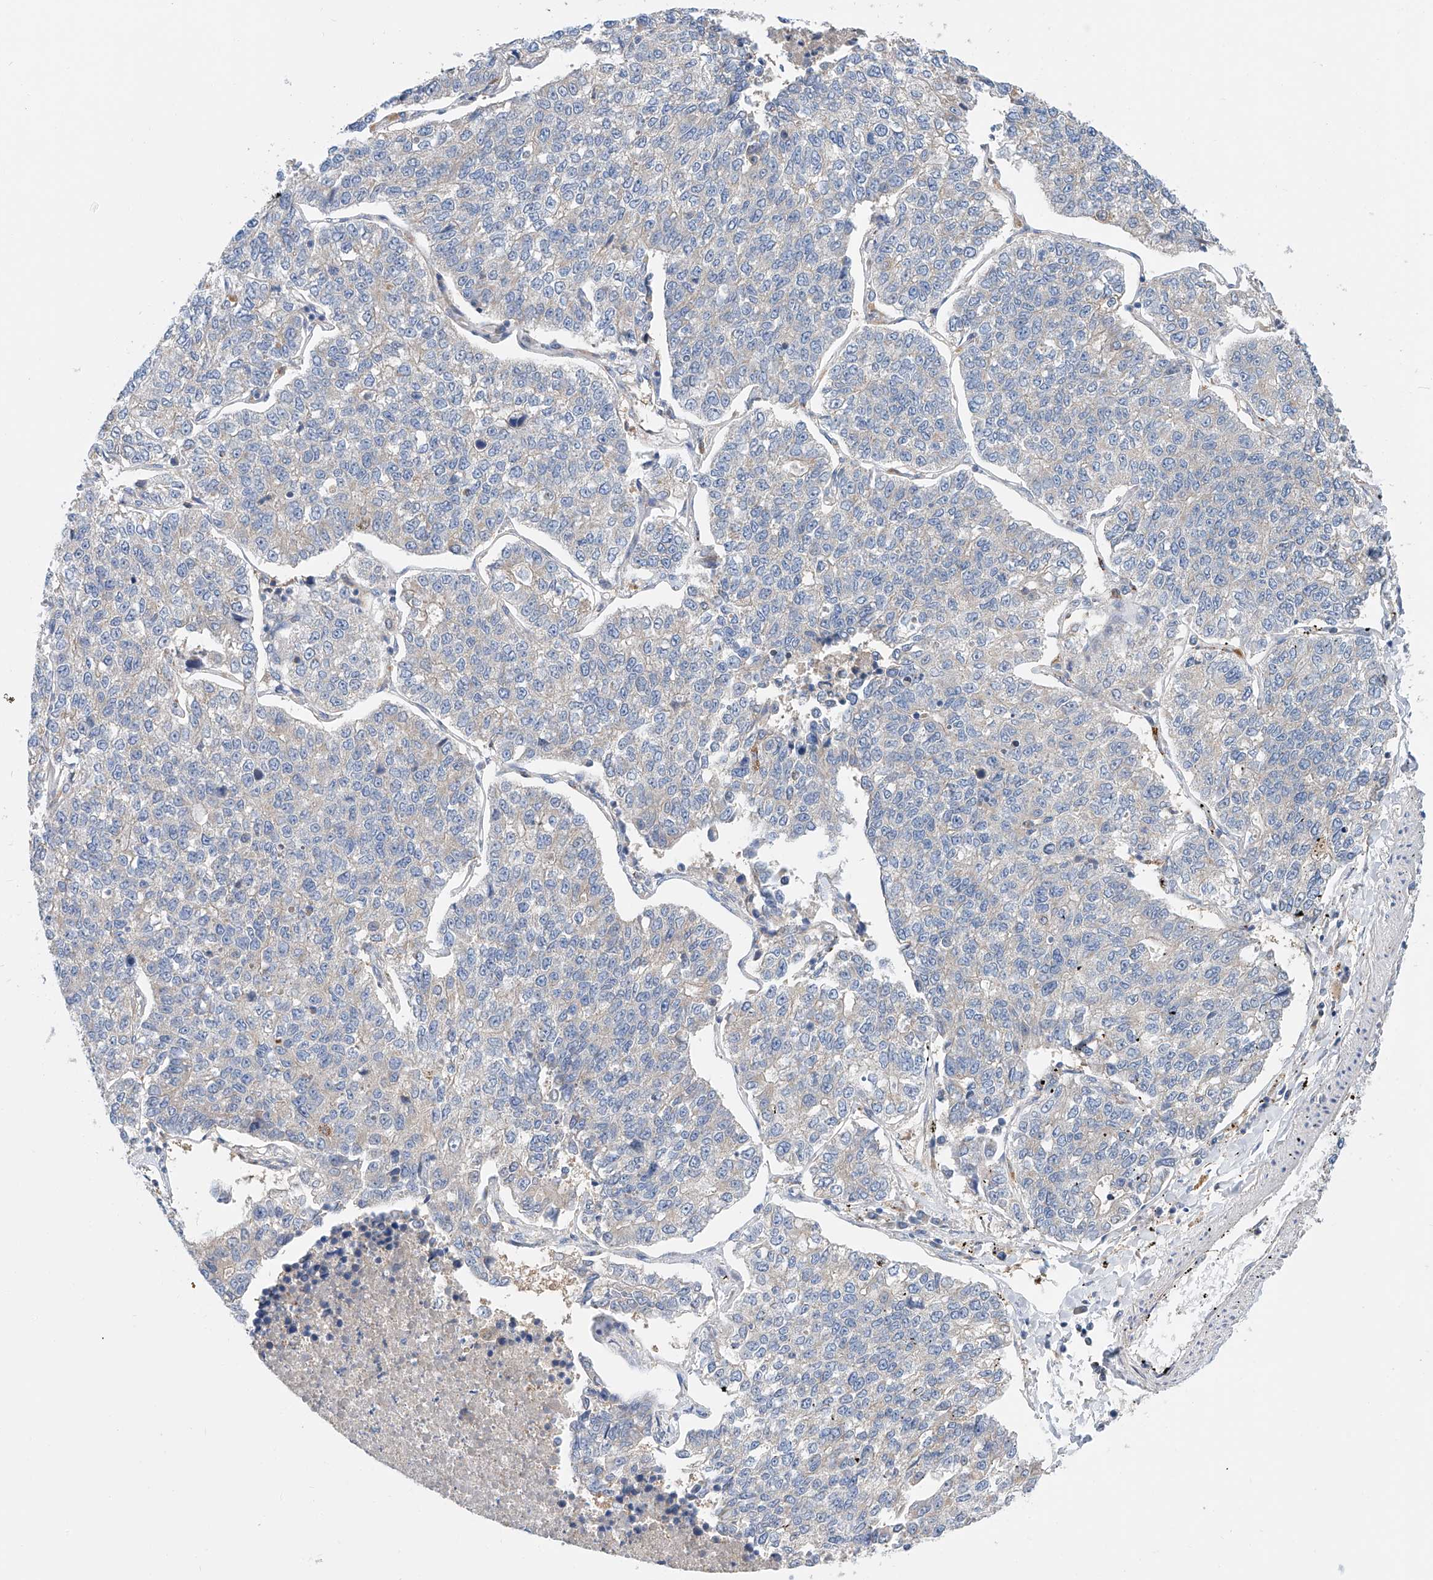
{"staining": {"intensity": "negative", "quantity": "none", "location": "none"}, "tissue": "lung cancer", "cell_type": "Tumor cells", "image_type": "cancer", "snomed": [{"axis": "morphology", "description": "Adenocarcinoma, NOS"}, {"axis": "topography", "description": "Lung"}], "caption": "This is an IHC micrograph of human adenocarcinoma (lung). There is no staining in tumor cells.", "gene": "SLC22A7", "patient": {"sex": "male", "age": 49}}